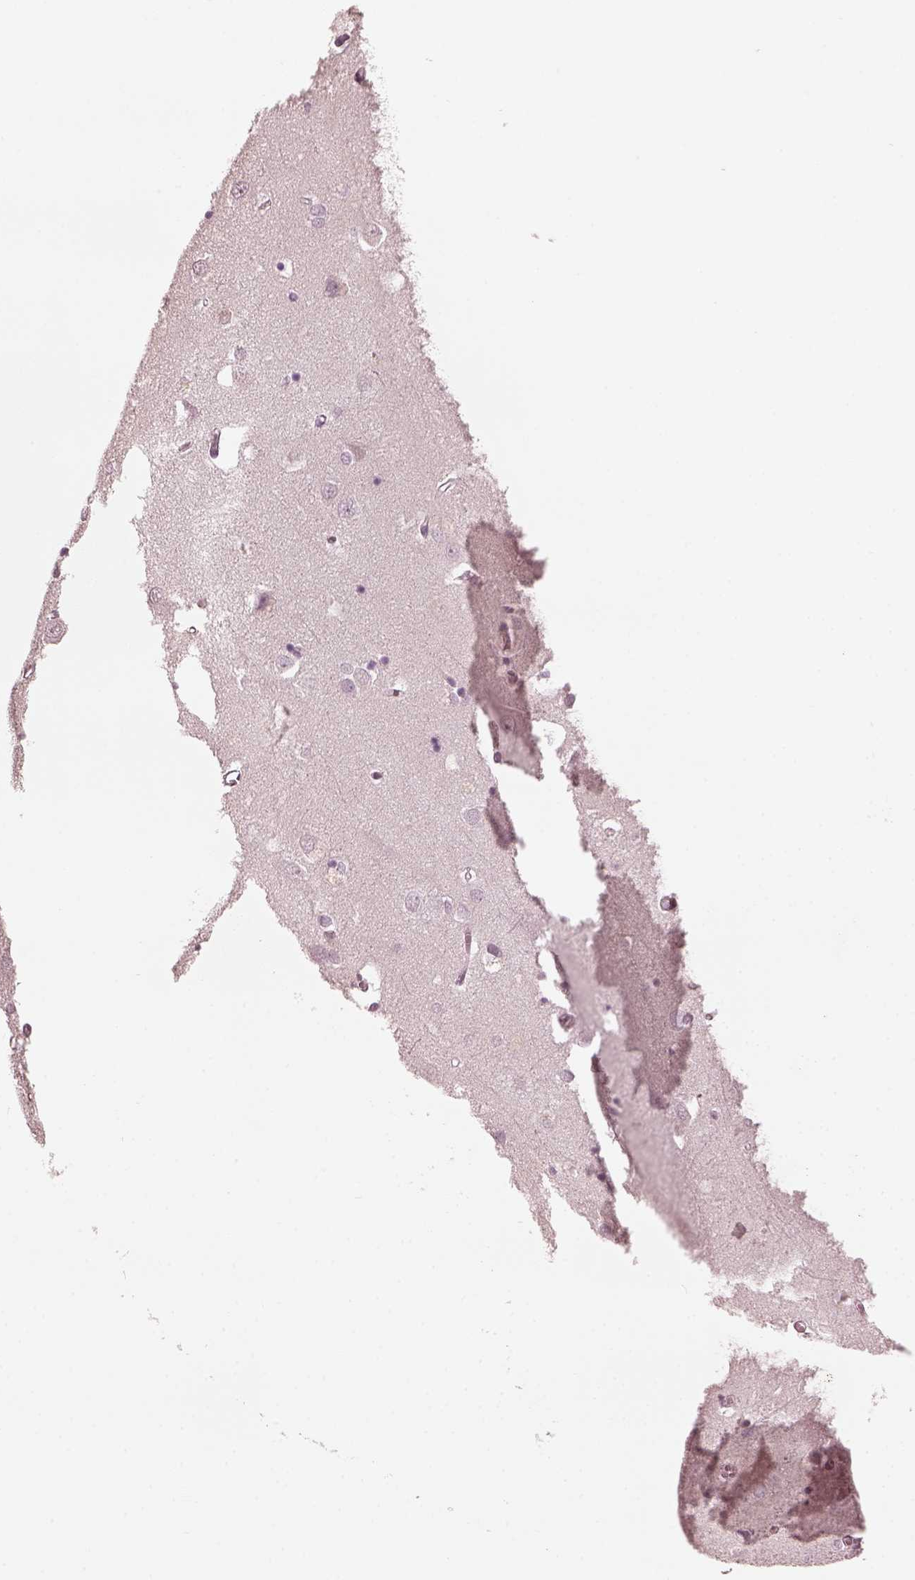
{"staining": {"intensity": "negative", "quantity": "none", "location": "none"}, "tissue": "cerebral cortex", "cell_type": "Endothelial cells", "image_type": "normal", "snomed": [{"axis": "morphology", "description": "Normal tissue, NOS"}, {"axis": "topography", "description": "Cerebral cortex"}], "caption": "This is a histopathology image of IHC staining of unremarkable cerebral cortex, which shows no expression in endothelial cells.", "gene": "CCDC170", "patient": {"sex": "male", "age": 70}}